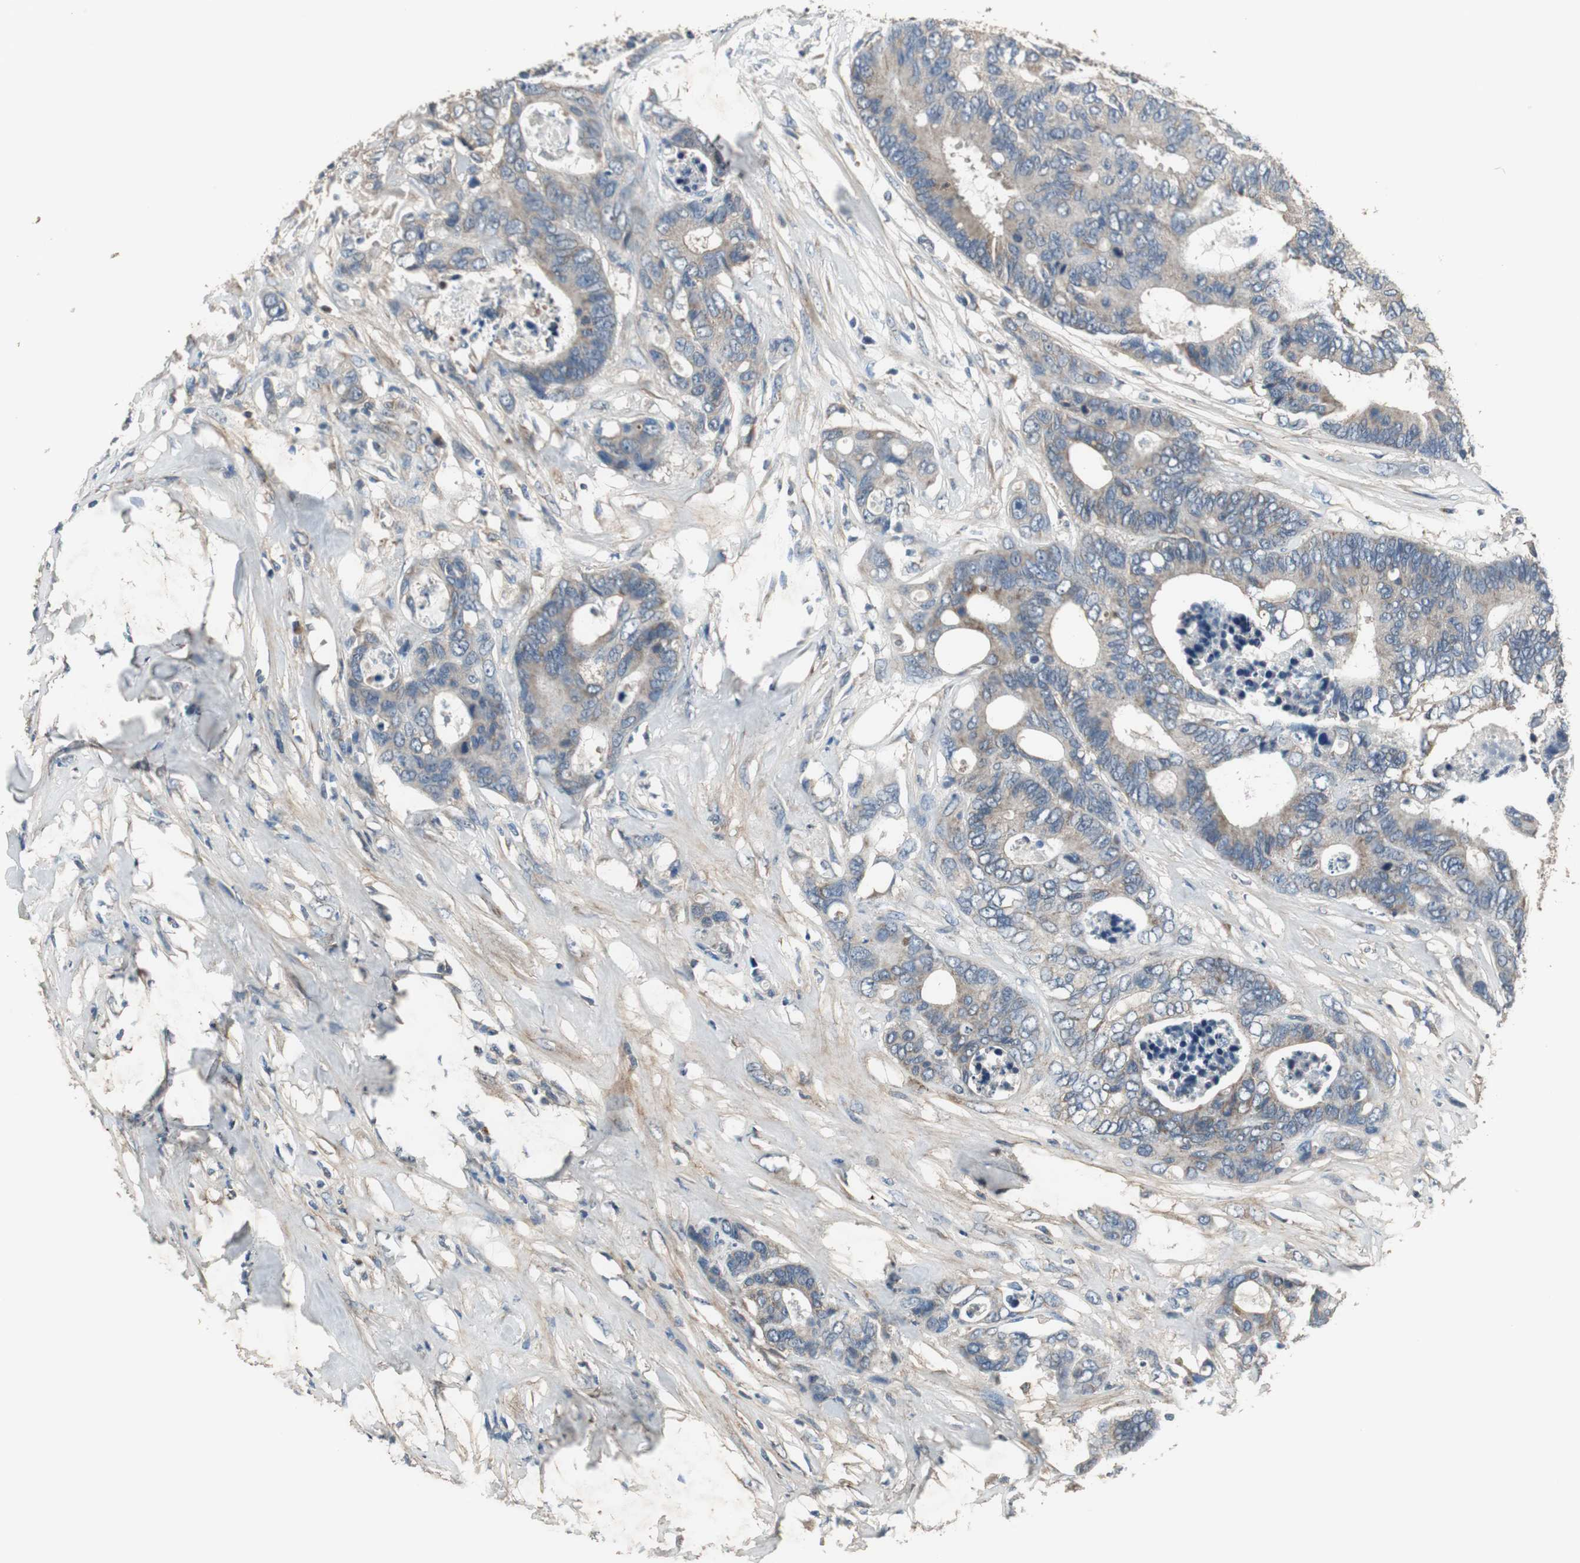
{"staining": {"intensity": "weak", "quantity": ">75%", "location": "cytoplasmic/membranous"}, "tissue": "colorectal cancer", "cell_type": "Tumor cells", "image_type": "cancer", "snomed": [{"axis": "morphology", "description": "Adenocarcinoma, NOS"}, {"axis": "topography", "description": "Rectum"}], "caption": "DAB (3,3'-diaminobenzidine) immunohistochemical staining of adenocarcinoma (colorectal) reveals weak cytoplasmic/membranous protein positivity in about >75% of tumor cells.", "gene": "MSTO1", "patient": {"sex": "male", "age": 55}}